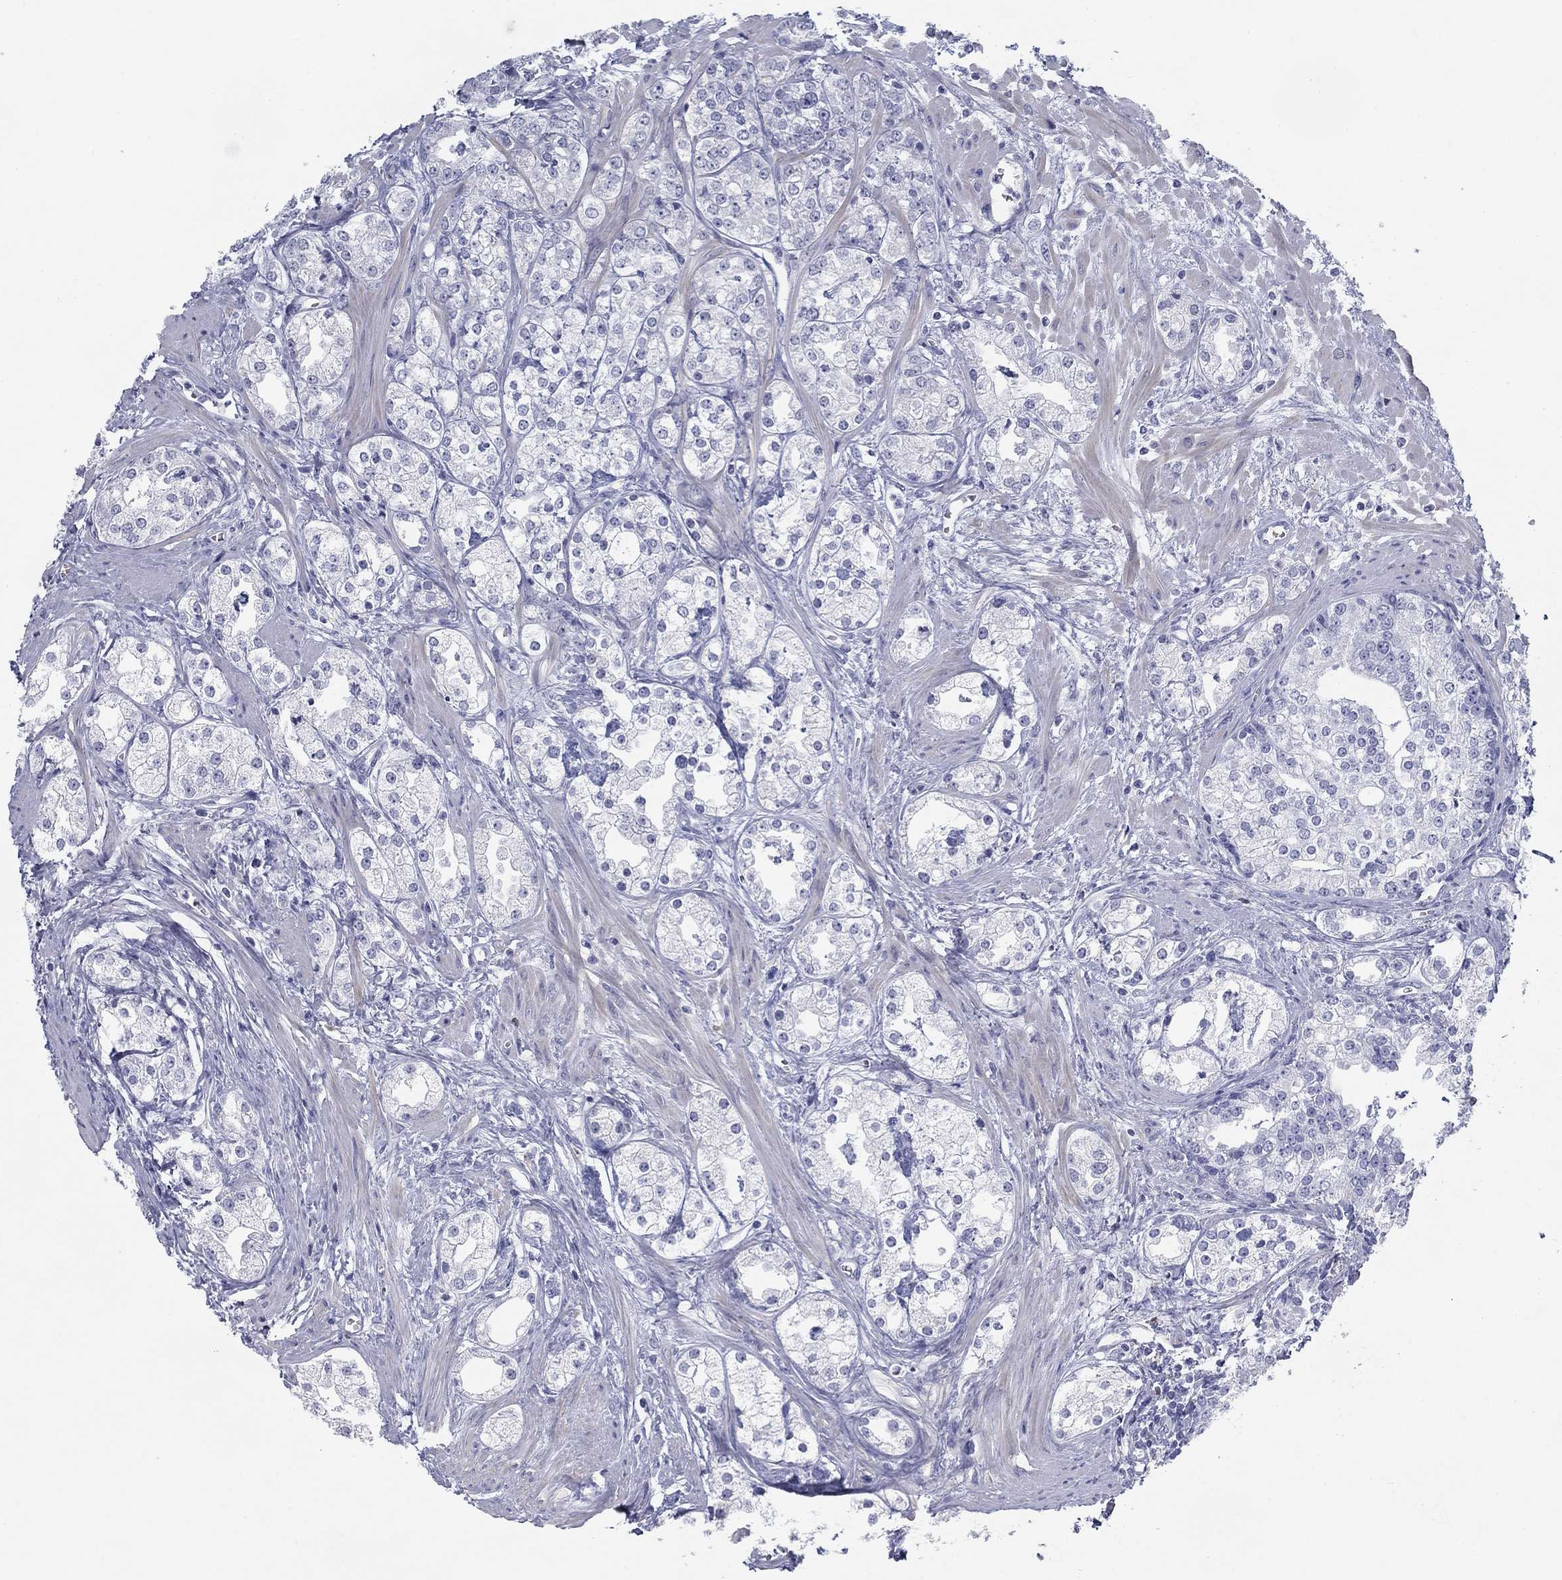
{"staining": {"intensity": "negative", "quantity": "none", "location": "none"}, "tissue": "prostate cancer", "cell_type": "Tumor cells", "image_type": "cancer", "snomed": [{"axis": "morphology", "description": "Adenocarcinoma, NOS"}, {"axis": "topography", "description": "Prostate and seminal vesicle, NOS"}, {"axis": "topography", "description": "Prostate"}], "caption": "Prostate cancer was stained to show a protein in brown. There is no significant staining in tumor cells.", "gene": "CD79B", "patient": {"sex": "male", "age": 62}}